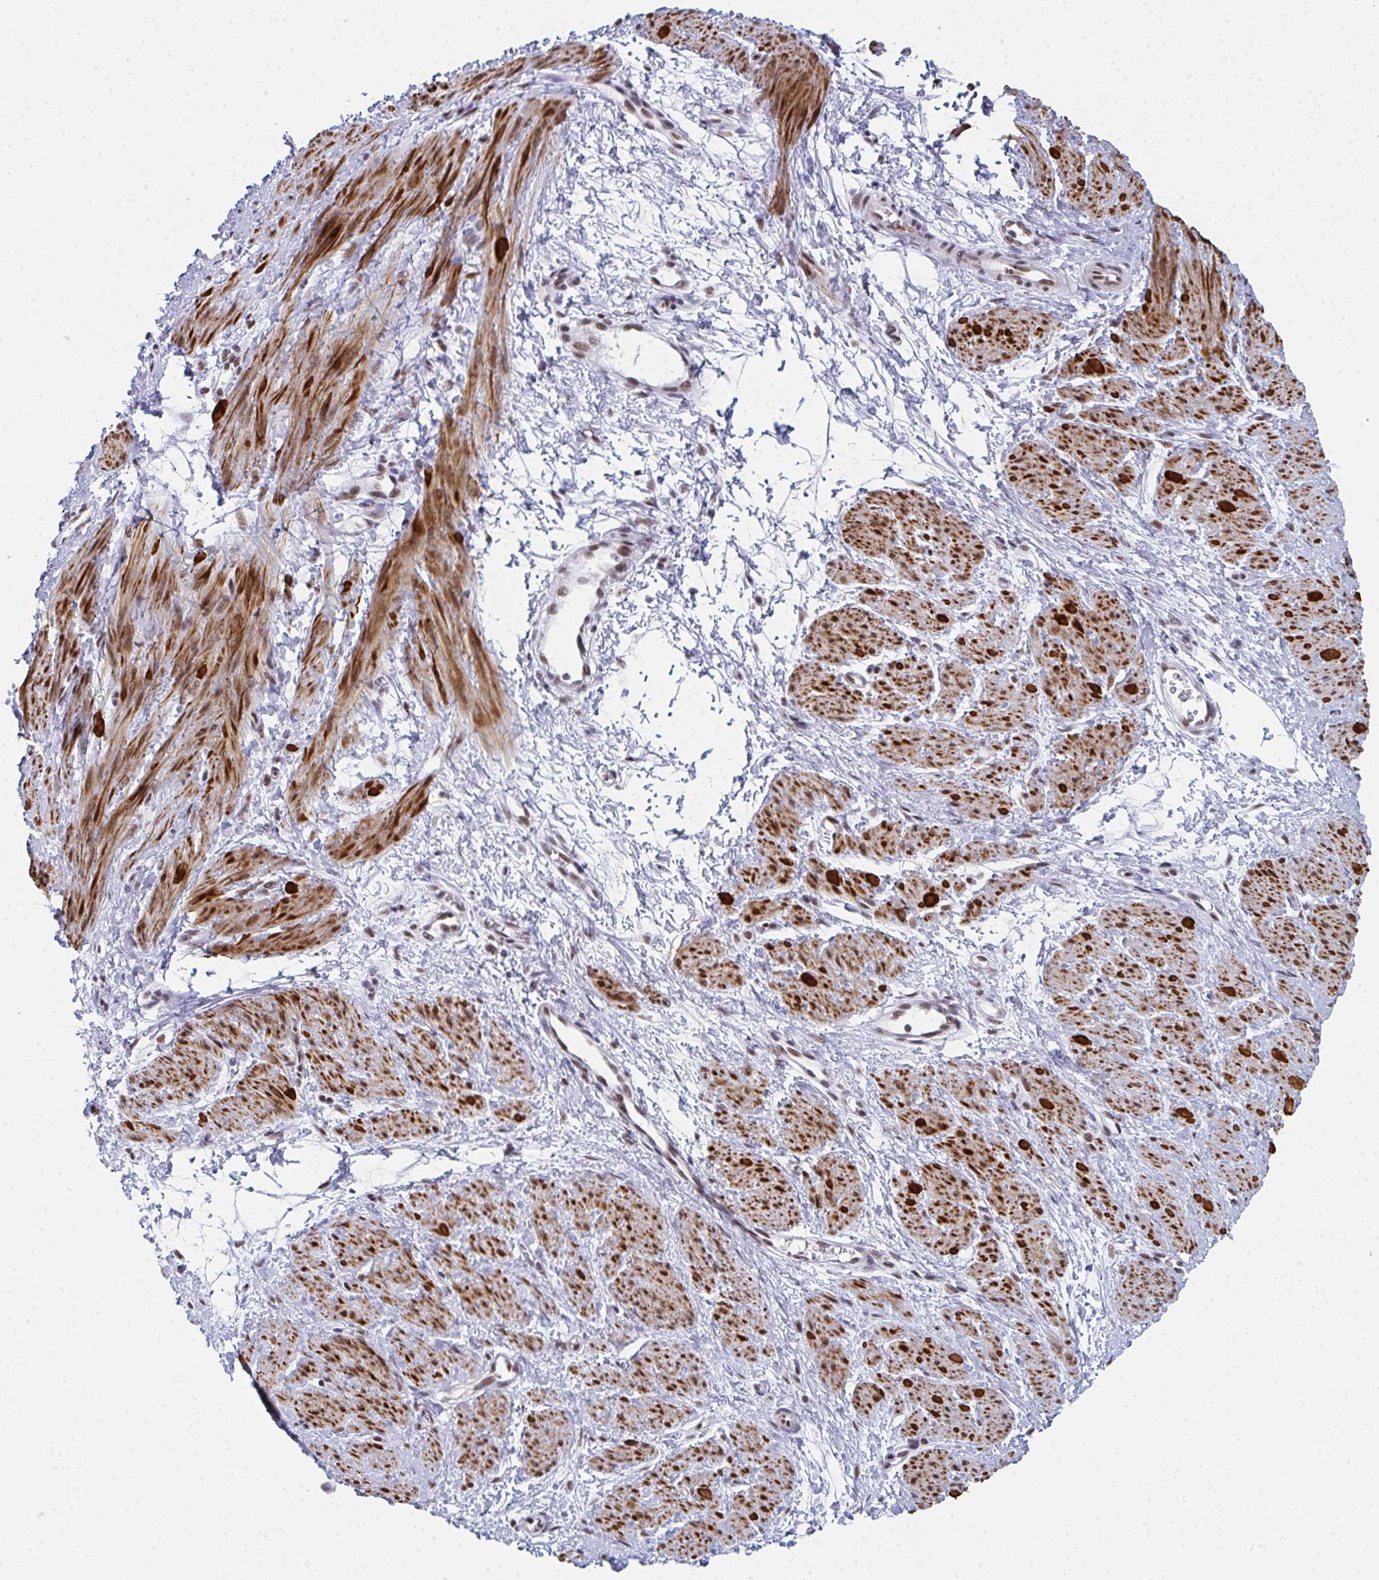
{"staining": {"intensity": "strong", "quantity": ">75%", "location": "cytoplasmic/membranous,nuclear"}, "tissue": "smooth muscle", "cell_type": "Smooth muscle cells", "image_type": "normal", "snomed": [{"axis": "morphology", "description": "Normal tissue, NOS"}, {"axis": "topography", "description": "Smooth muscle"}, {"axis": "topography", "description": "Uterus"}], "caption": "This histopathology image reveals immunohistochemistry (IHC) staining of unremarkable smooth muscle, with high strong cytoplasmic/membranous,nuclear expression in approximately >75% of smooth muscle cells.", "gene": "SNRNP70", "patient": {"sex": "female", "age": 39}}